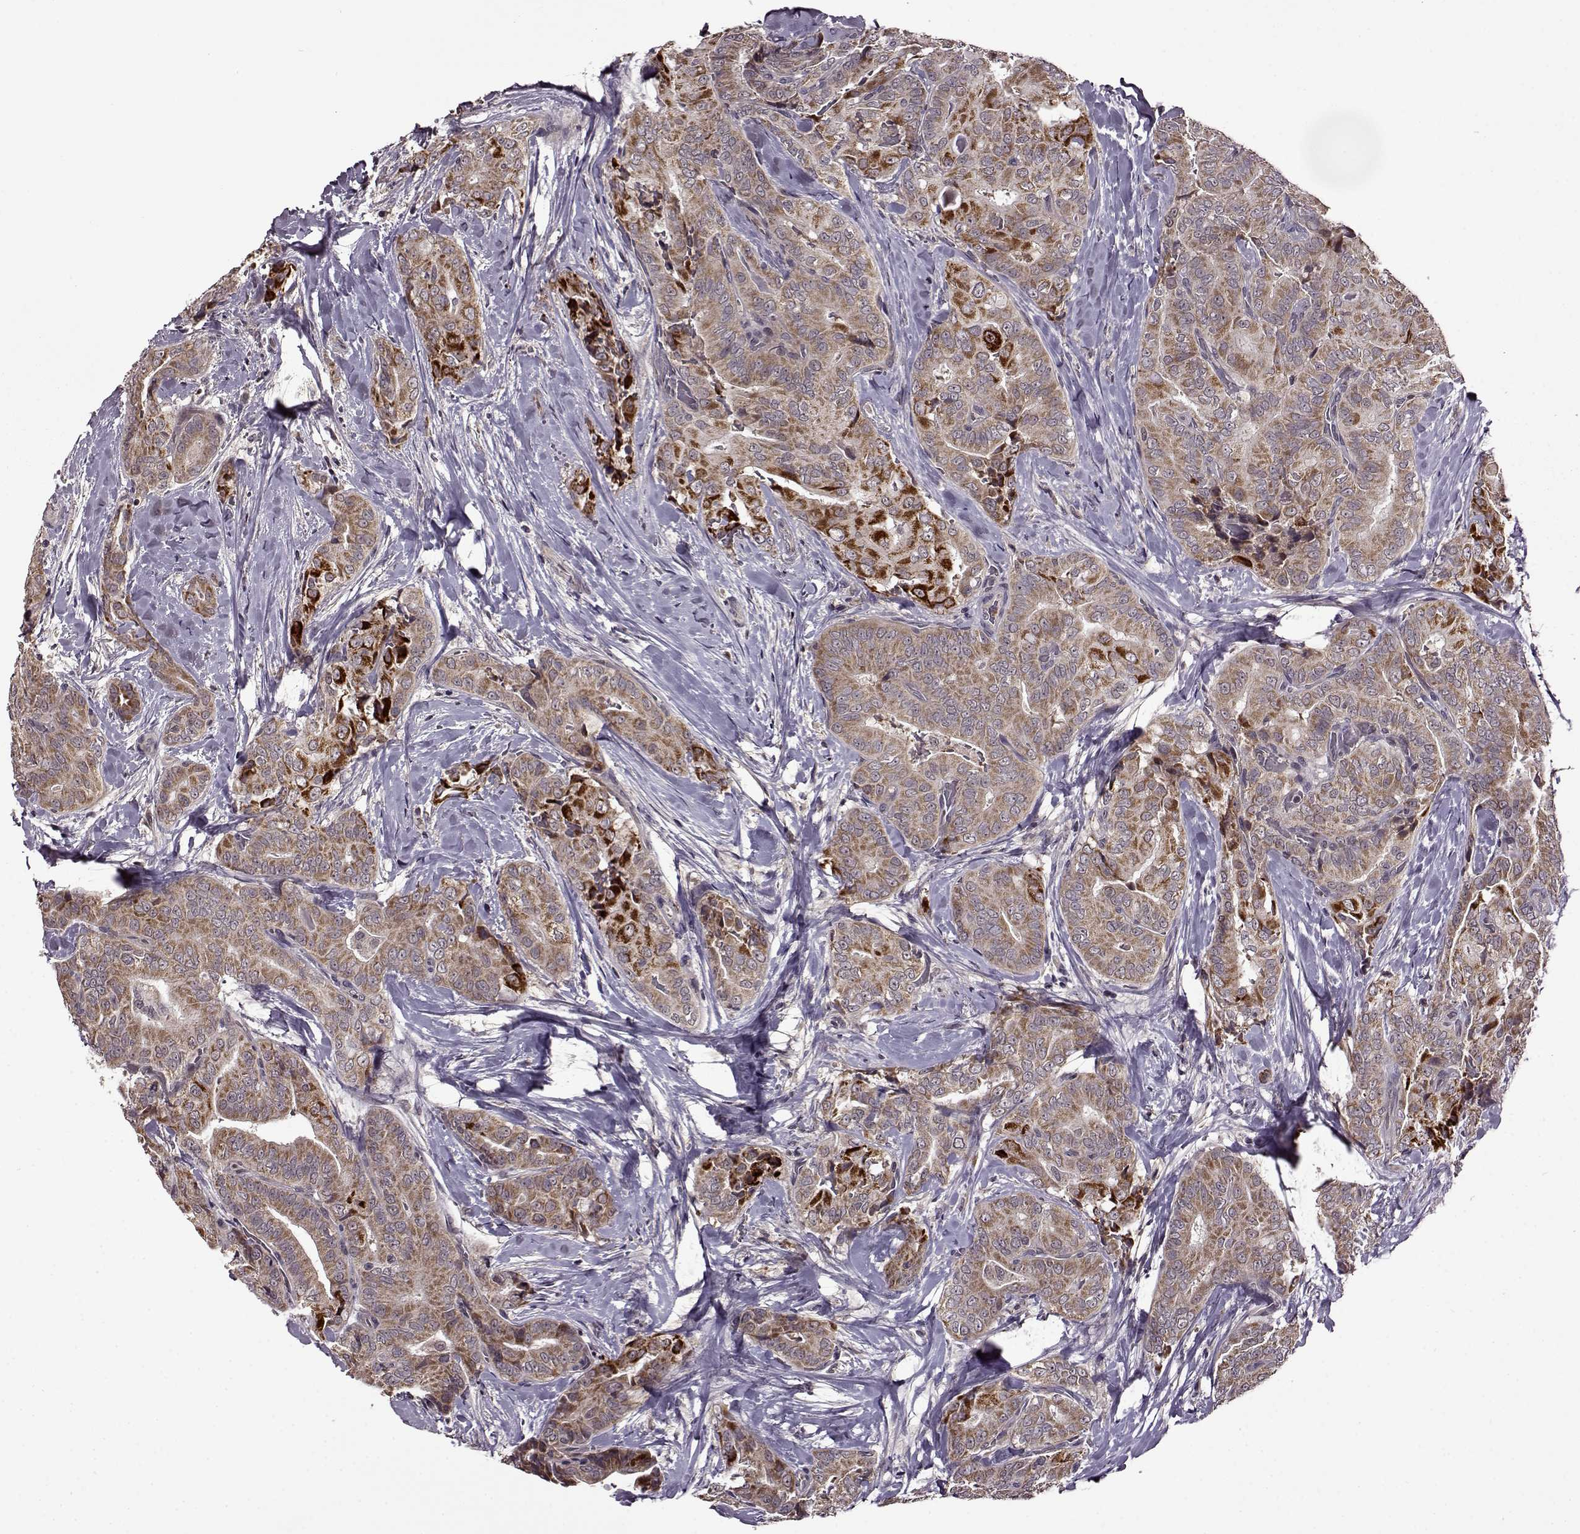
{"staining": {"intensity": "moderate", "quantity": ">75%", "location": "cytoplasmic/membranous,nuclear"}, "tissue": "thyroid cancer", "cell_type": "Tumor cells", "image_type": "cancer", "snomed": [{"axis": "morphology", "description": "Papillary adenocarcinoma, NOS"}, {"axis": "topography", "description": "Thyroid gland"}], "caption": "Papillary adenocarcinoma (thyroid) tissue reveals moderate cytoplasmic/membranous and nuclear staining in about >75% of tumor cells", "gene": "MAIP1", "patient": {"sex": "male", "age": 61}}